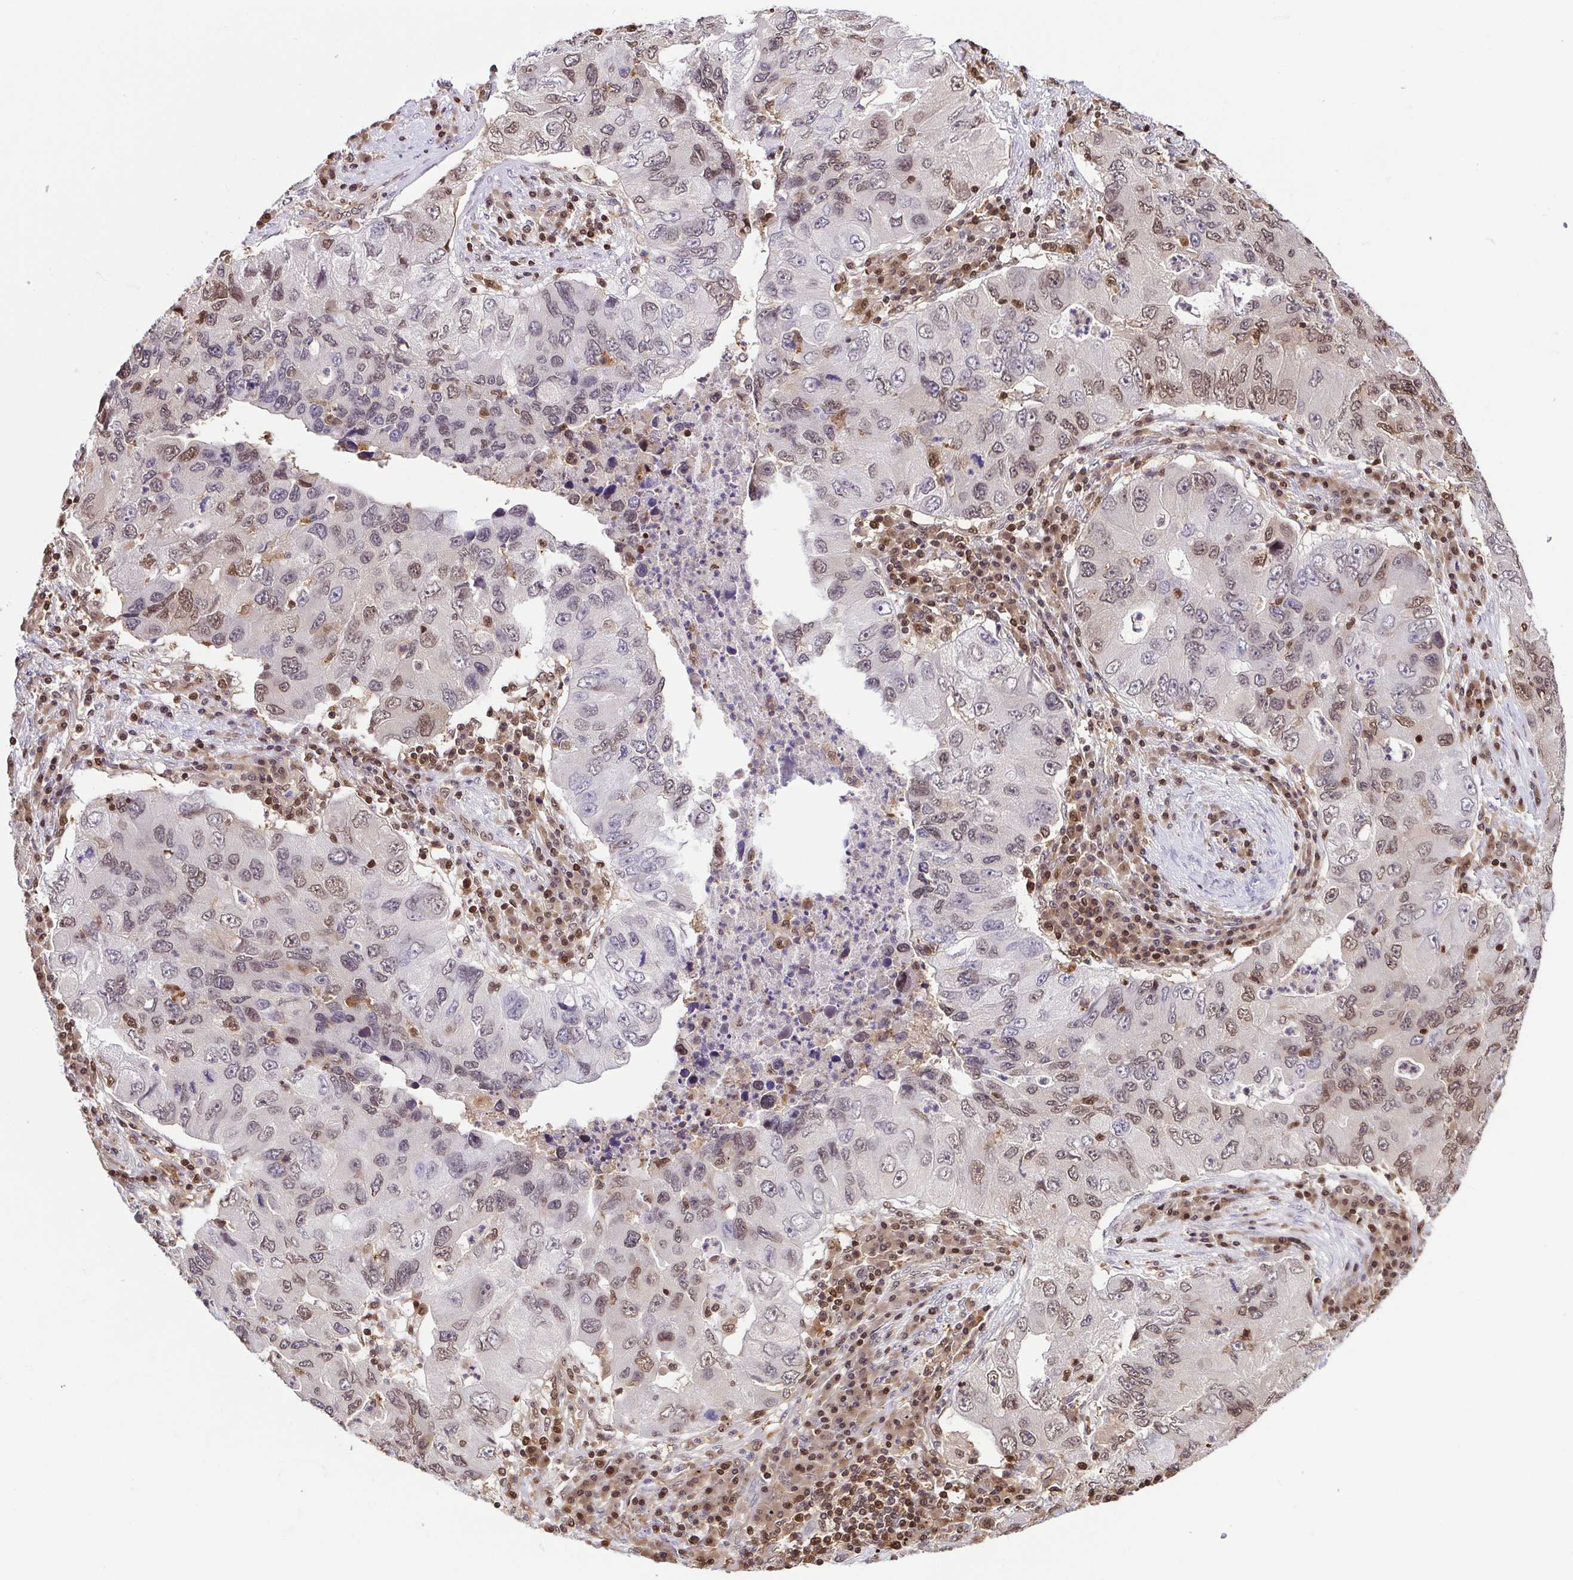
{"staining": {"intensity": "moderate", "quantity": "25%-75%", "location": "nuclear"}, "tissue": "lung cancer", "cell_type": "Tumor cells", "image_type": "cancer", "snomed": [{"axis": "morphology", "description": "Adenocarcinoma, NOS"}, {"axis": "morphology", "description": "Adenocarcinoma, metastatic, NOS"}, {"axis": "topography", "description": "Lymph node"}, {"axis": "topography", "description": "Lung"}], "caption": "Tumor cells reveal medium levels of moderate nuclear positivity in about 25%-75% of cells in human lung cancer (adenocarcinoma).", "gene": "PSMB9", "patient": {"sex": "female", "age": 54}}